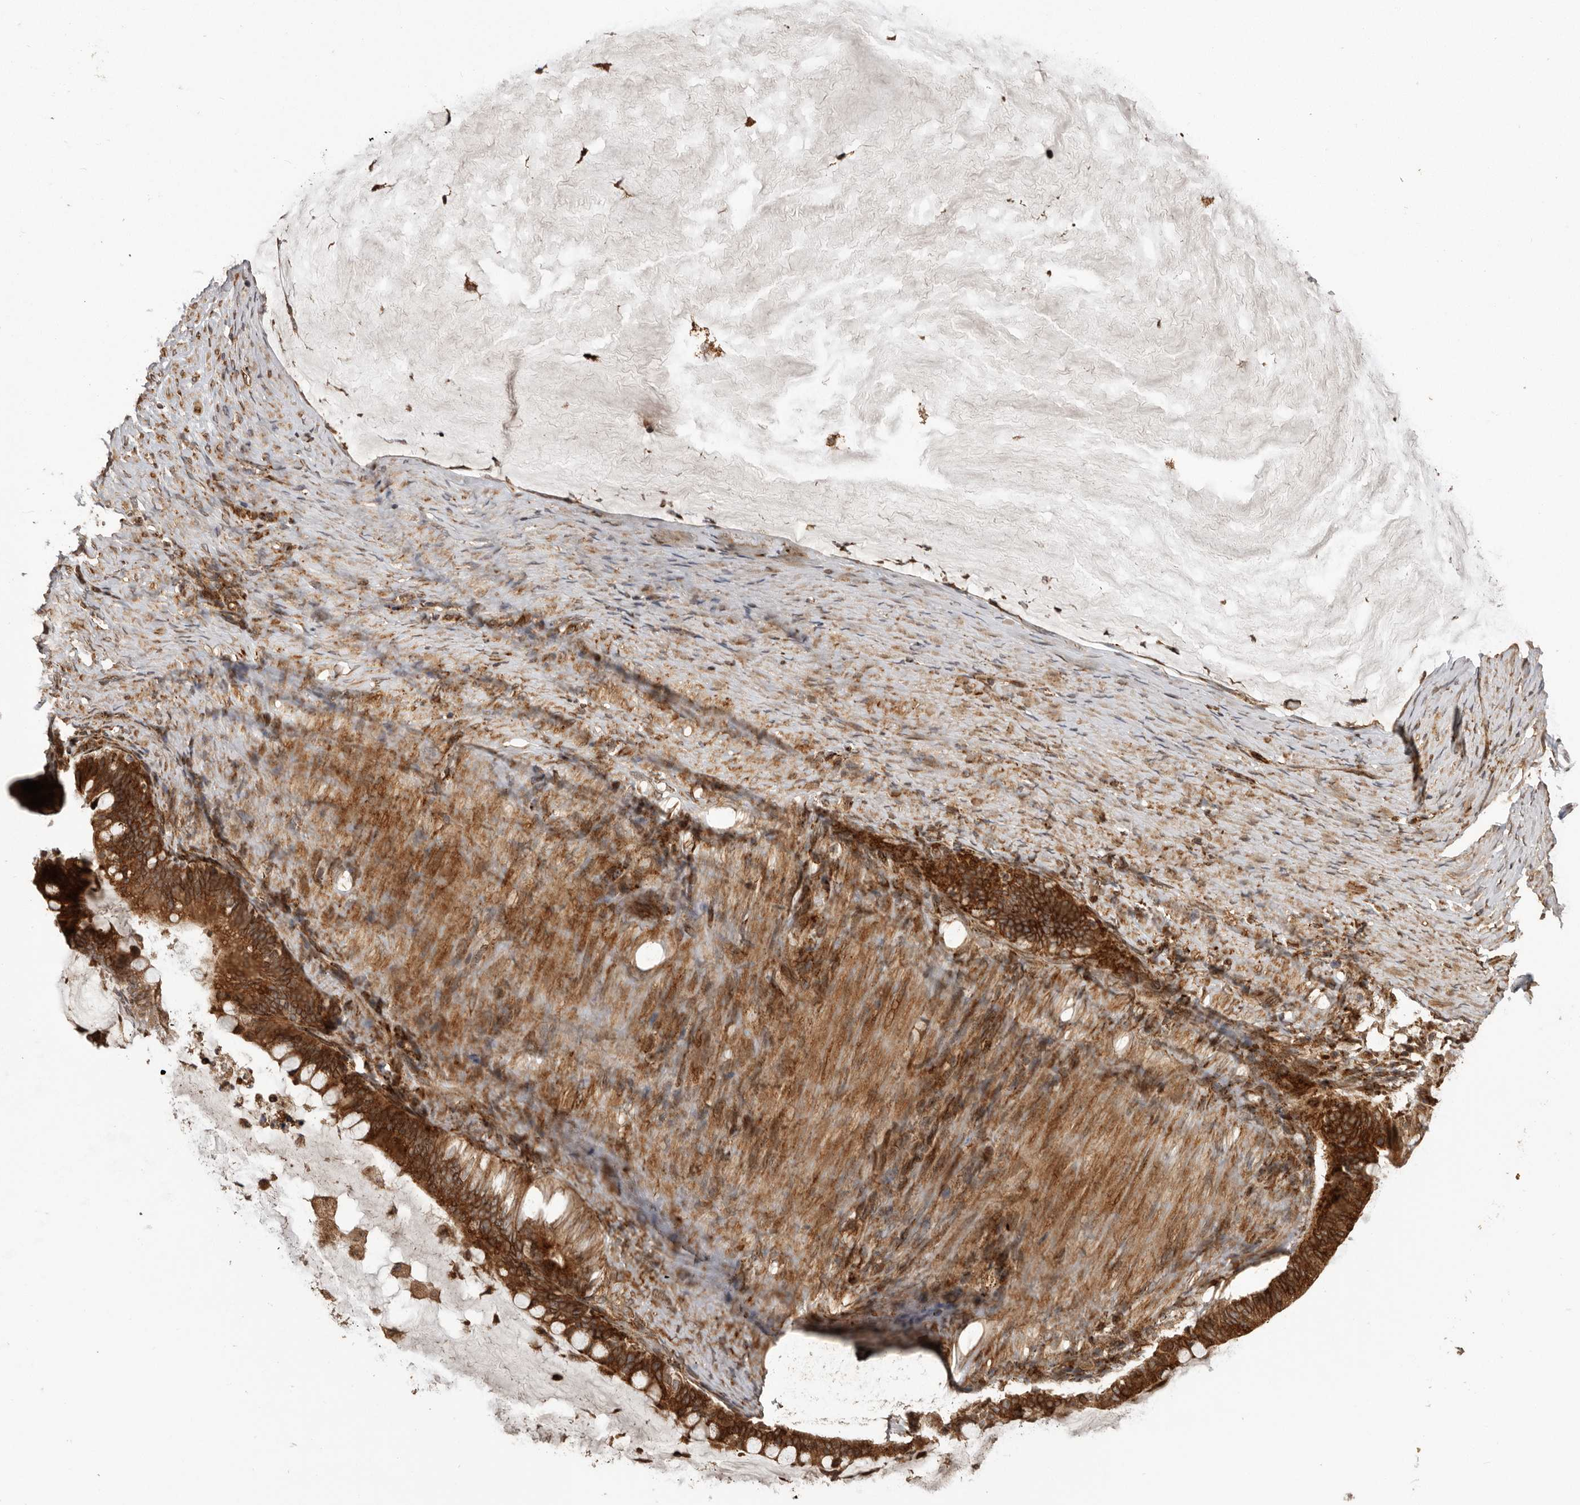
{"staining": {"intensity": "strong", "quantity": ">75%", "location": "cytoplasmic/membranous"}, "tissue": "ovarian cancer", "cell_type": "Tumor cells", "image_type": "cancer", "snomed": [{"axis": "morphology", "description": "Cystadenocarcinoma, mucinous, NOS"}, {"axis": "topography", "description": "Ovary"}], "caption": "IHC of human ovarian cancer (mucinous cystadenocarcinoma) shows high levels of strong cytoplasmic/membranous staining in about >75% of tumor cells.", "gene": "NUP43", "patient": {"sex": "female", "age": 61}}